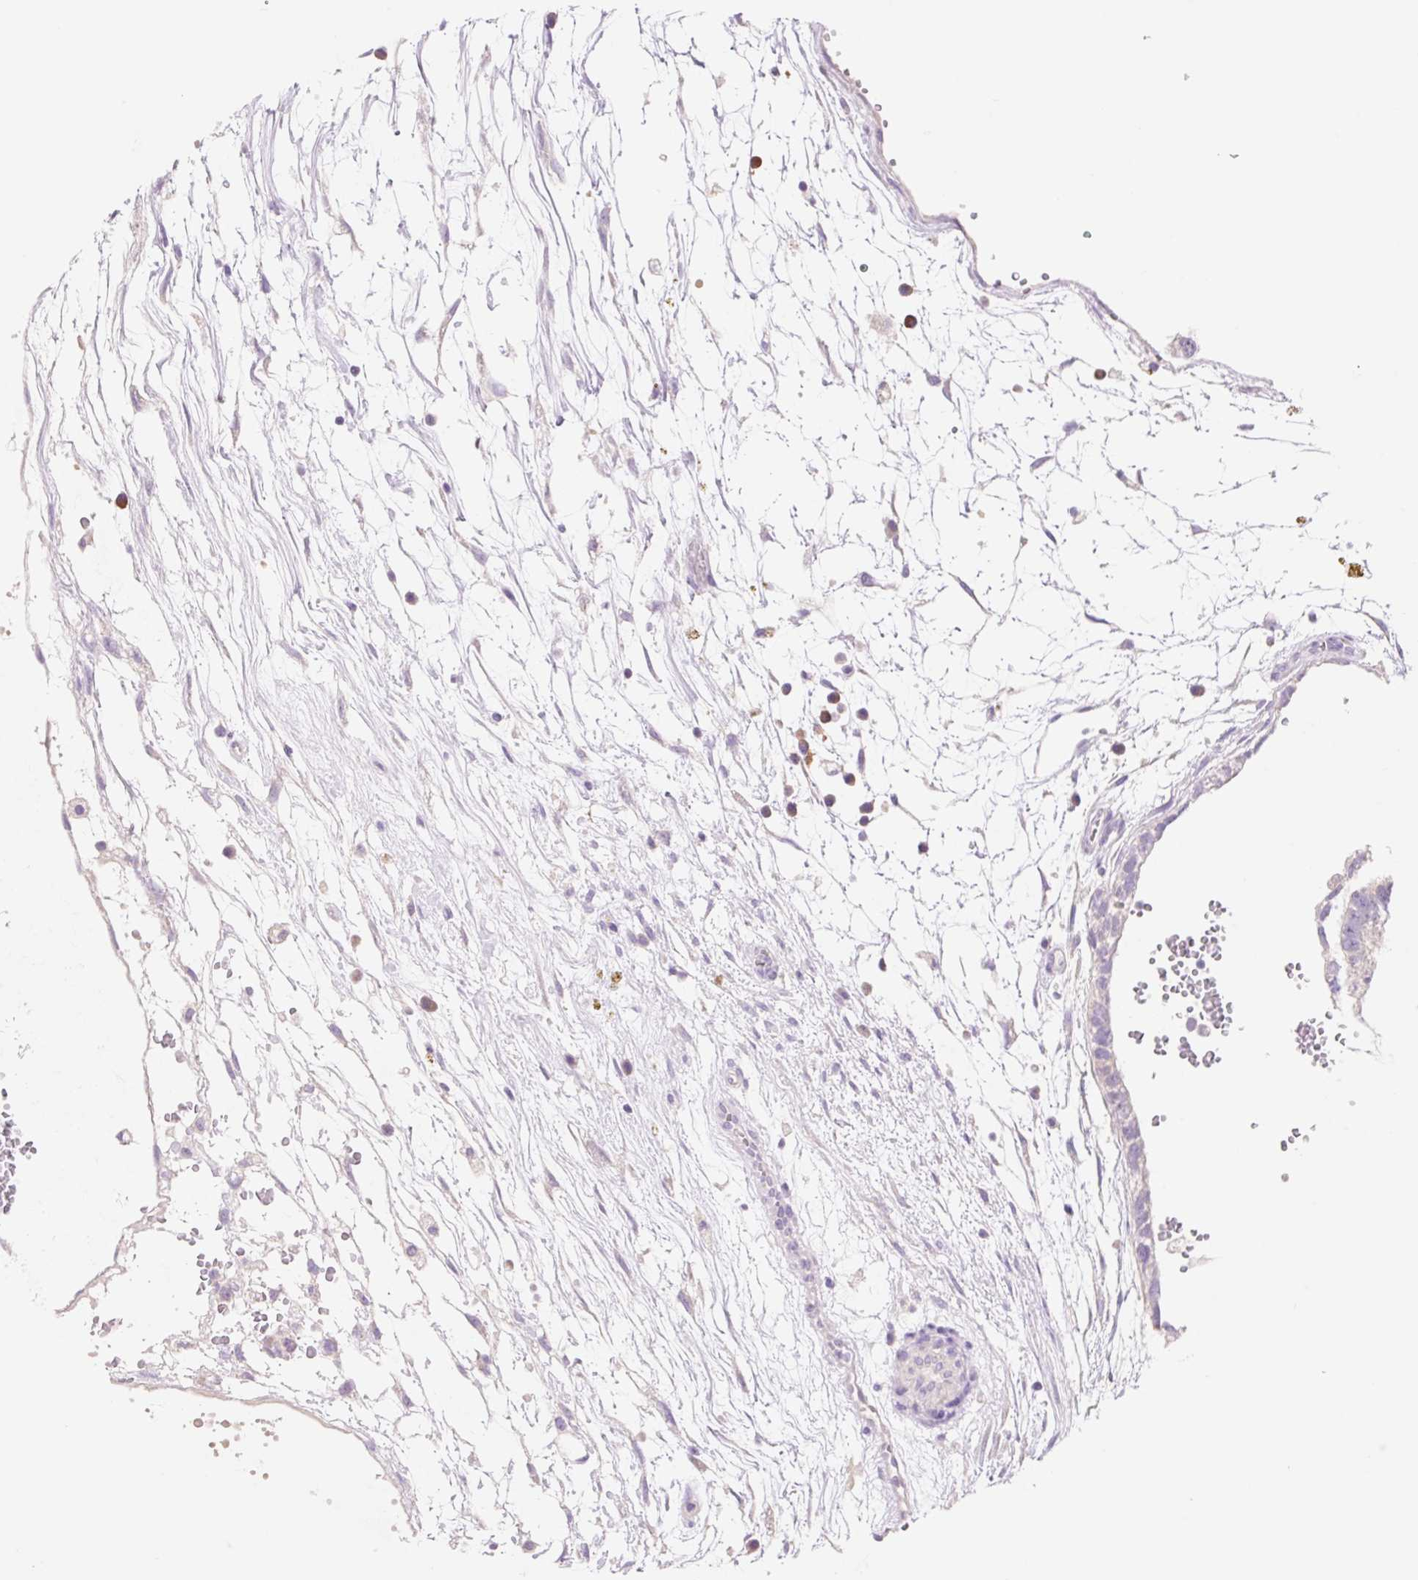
{"staining": {"intensity": "negative", "quantity": "none", "location": "none"}, "tissue": "testis cancer", "cell_type": "Tumor cells", "image_type": "cancer", "snomed": [{"axis": "morphology", "description": "Carcinoma, Embryonal, NOS"}, {"axis": "topography", "description": "Testis"}], "caption": "Immunohistochemistry (IHC) micrograph of human testis cancer stained for a protein (brown), which reveals no expression in tumor cells.", "gene": "CELF6", "patient": {"sex": "male", "age": 32}}